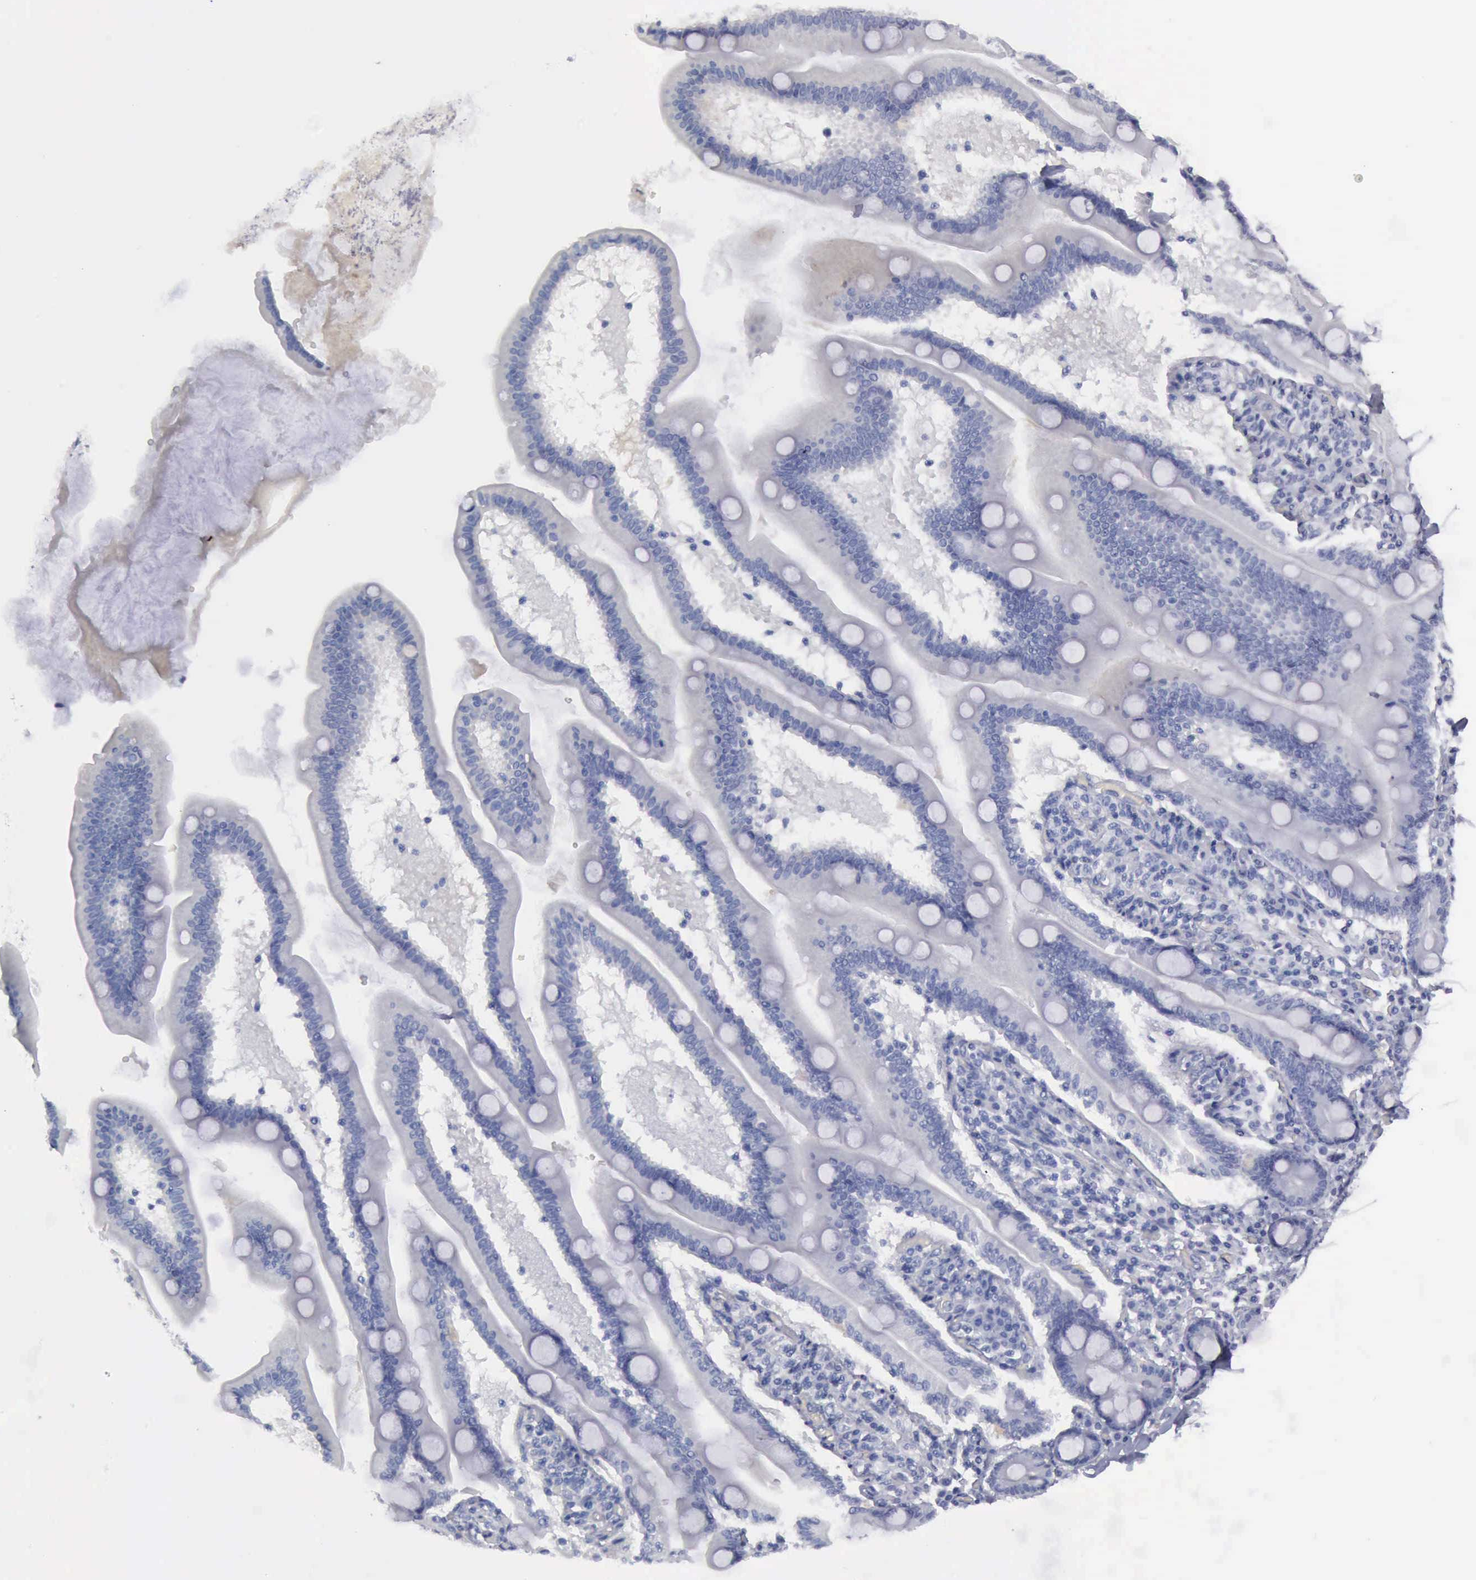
{"staining": {"intensity": "negative", "quantity": "none", "location": "none"}, "tissue": "adipose tissue", "cell_type": "Adipocytes", "image_type": "normal", "snomed": [{"axis": "morphology", "description": "Normal tissue, NOS"}, {"axis": "topography", "description": "Duodenum"}], "caption": "The image reveals no significant positivity in adipocytes of adipose tissue.", "gene": "CYP19A1", "patient": {"sex": "male", "age": 63}}